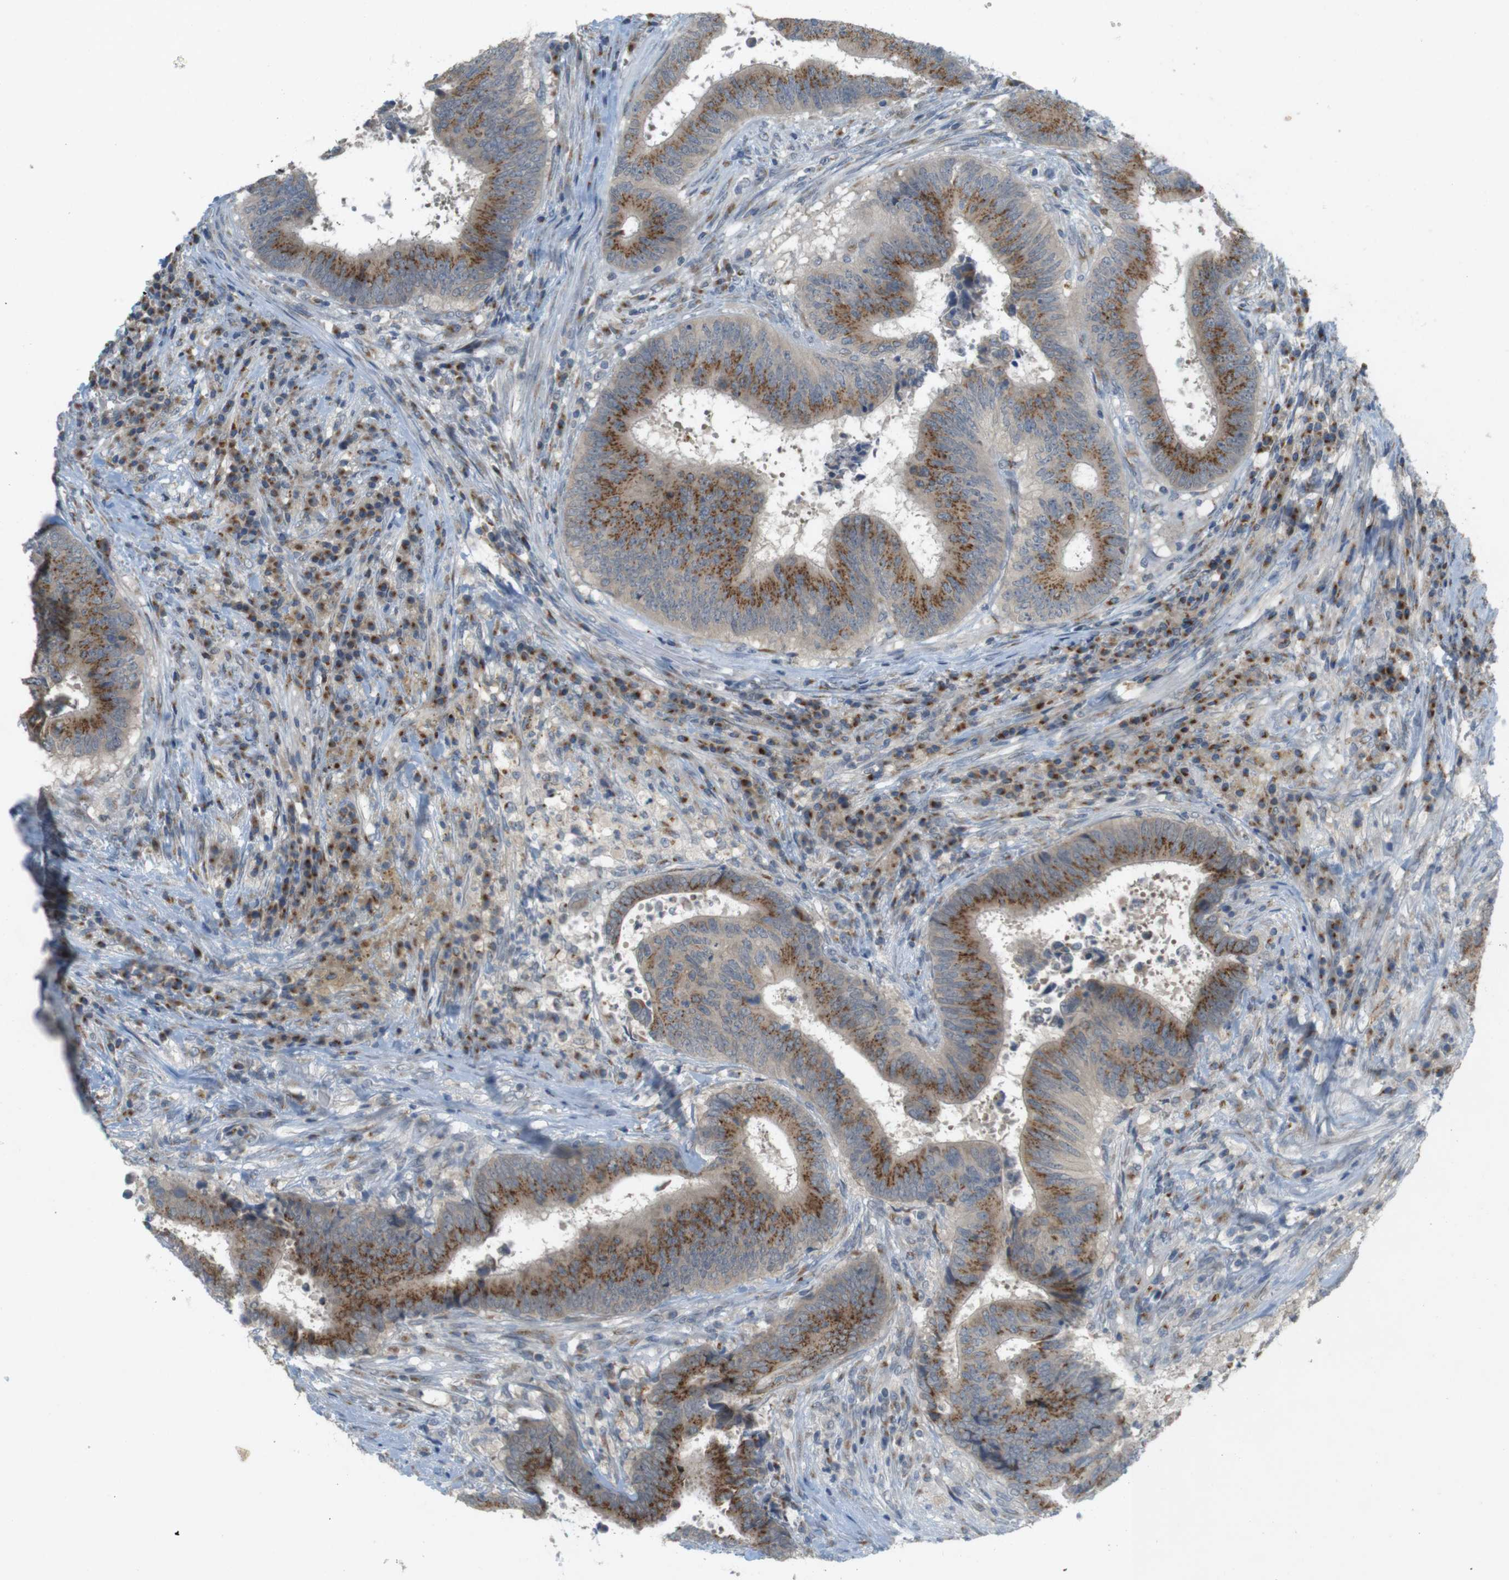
{"staining": {"intensity": "strong", "quantity": ">75%", "location": "cytoplasmic/membranous"}, "tissue": "colorectal cancer", "cell_type": "Tumor cells", "image_type": "cancer", "snomed": [{"axis": "morphology", "description": "Adenocarcinoma, NOS"}, {"axis": "topography", "description": "Rectum"}], "caption": "DAB (3,3'-diaminobenzidine) immunohistochemical staining of colorectal cancer reveals strong cytoplasmic/membranous protein staining in about >75% of tumor cells. Nuclei are stained in blue.", "gene": "YIPF3", "patient": {"sex": "male", "age": 72}}